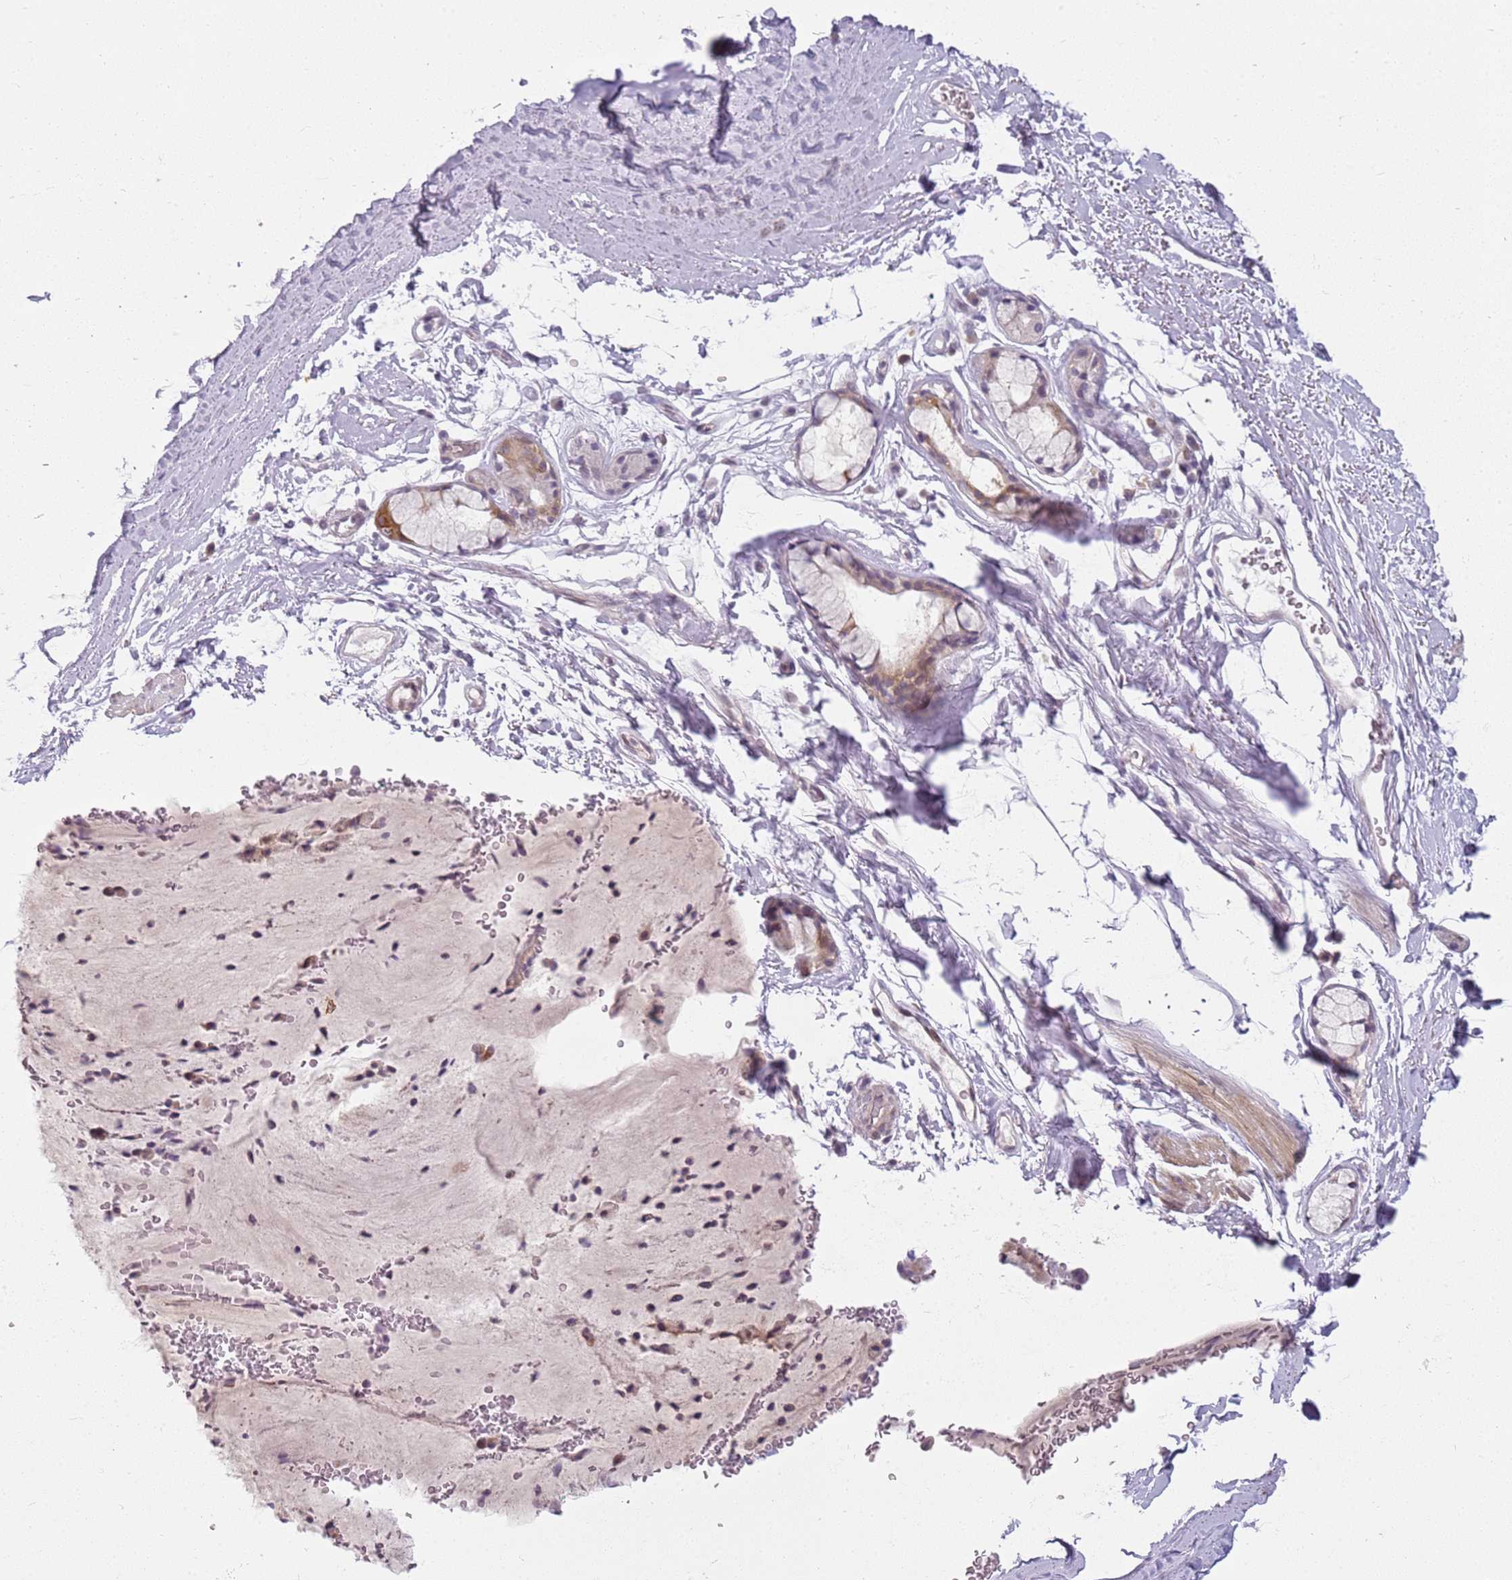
{"staining": {"intensity": "negative", "quantity": "none", "location": "none"}, "tissue": "adipose tissue", "cell_type": "Adipocytes", "image_type": "normal", "snomed": [{"axis": "morphology", "description": "Normal tissue, NOS"}, {"axis": "topography", "description": "Lymph node"}, {"axis": "topography", "description": "Bronchus"}], "caption": "Normal adipose tissue was stained to show a protein in brown. There is no significant staining in adipocytes. (DAB (3,3'-diaminobenzidine) IHC with hematoxylin counter stain).", "gene": "DEFB116", "patient": {"sex": "male", "age": 63}}